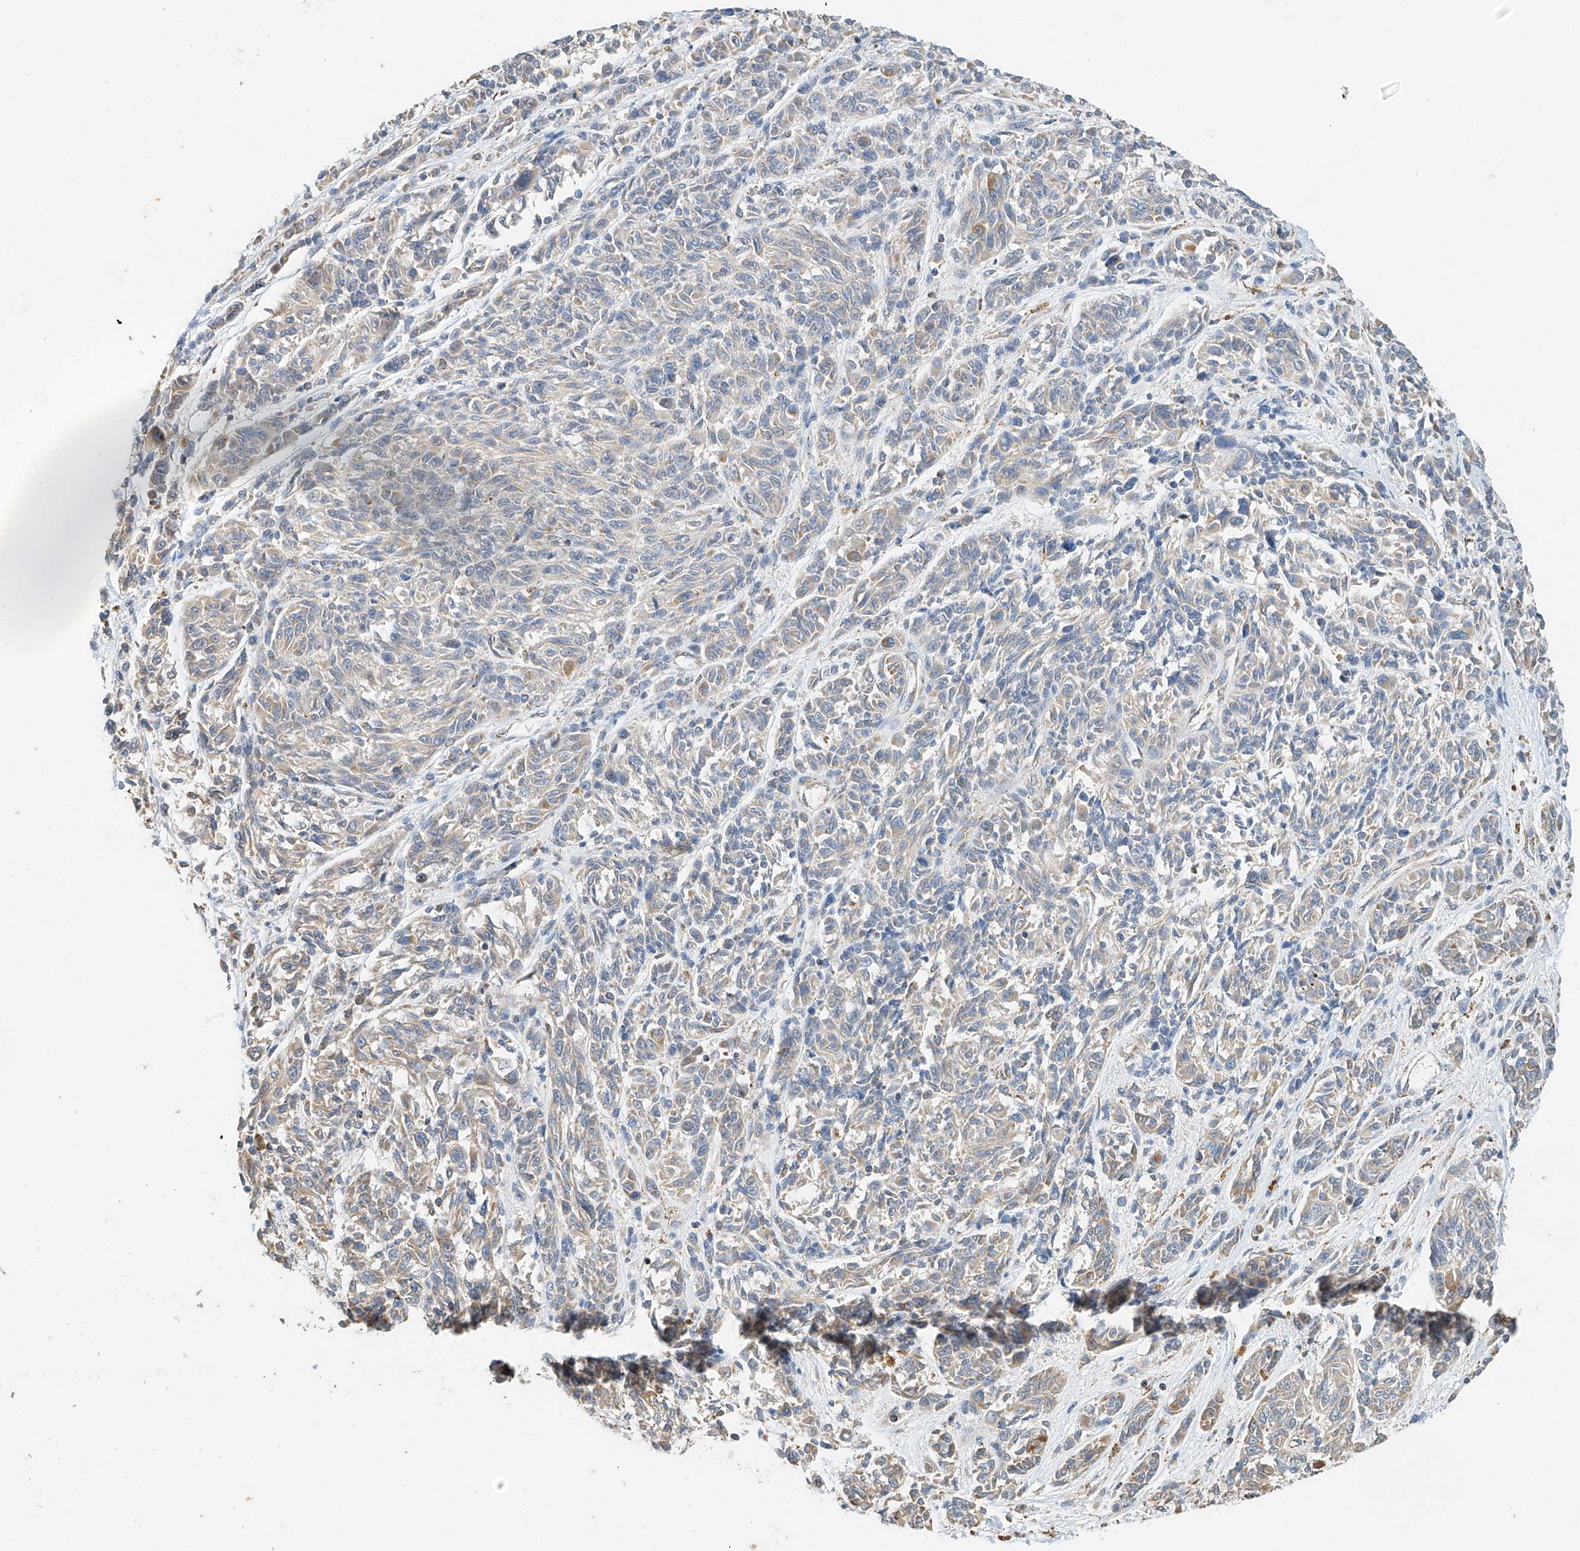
{"staining": {"intensity": "negative", "quantity": "none", "location": "none"}, "tissue": "melanoma", "cell_type": "Tumor cells", "image_type": "cancer", "snomed": [{"axis": "morphology", "description": "Malignant melanoma, NOS"}, {"axis": "topography", "description": "Skin"}], "caption": "A high-resolution histopathology image shows immunohistochemistry (IHC) staining of malignant melanoma, which displays no significant staining in tumor cells.", "gene": "YIPF7", "patient": {"sex": "male", "age": 53}}